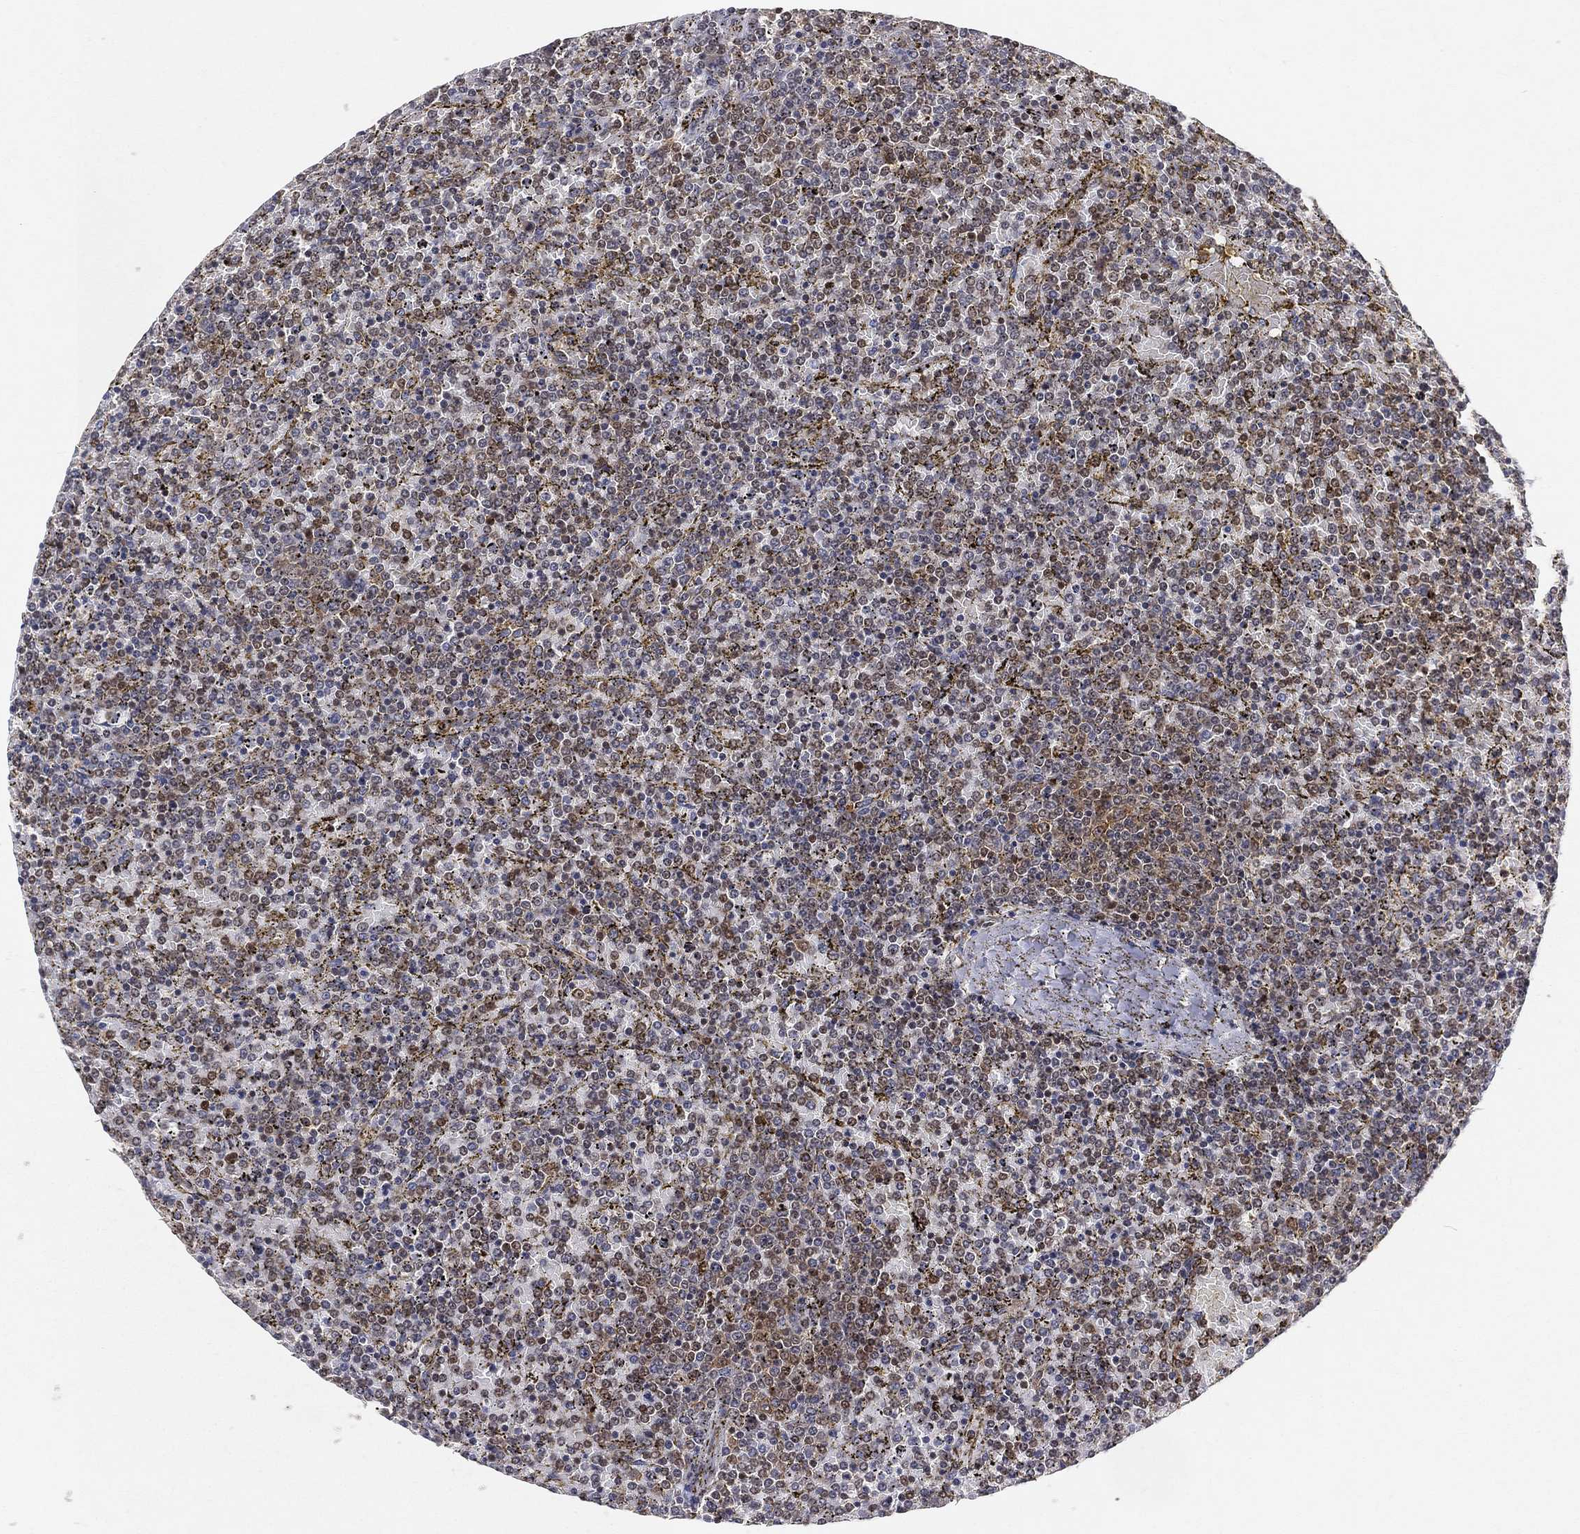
{"staining": {"intensity": "negative", "quantity": "none", "location": "none"}, "tissue": "lymphoma", "cell_type": "Tumor cells", "image_type": "cancer", "snomed": [{"axis": "morphology", "description": "Malignant lymphoma, non-Hodgkin's type, Low grade"}, {"axis": "topography", "description": "Spleen"}], "caption": "Immunohistochemistry (IHC) photomicrograph of lymphoma stained for a protein (brown), which exhibits no staining in tumor cells. (DAB immunohistochemistry, high magnification).", "gene": "CRTC3", "patient": {"sex": "female", "age": 77}}